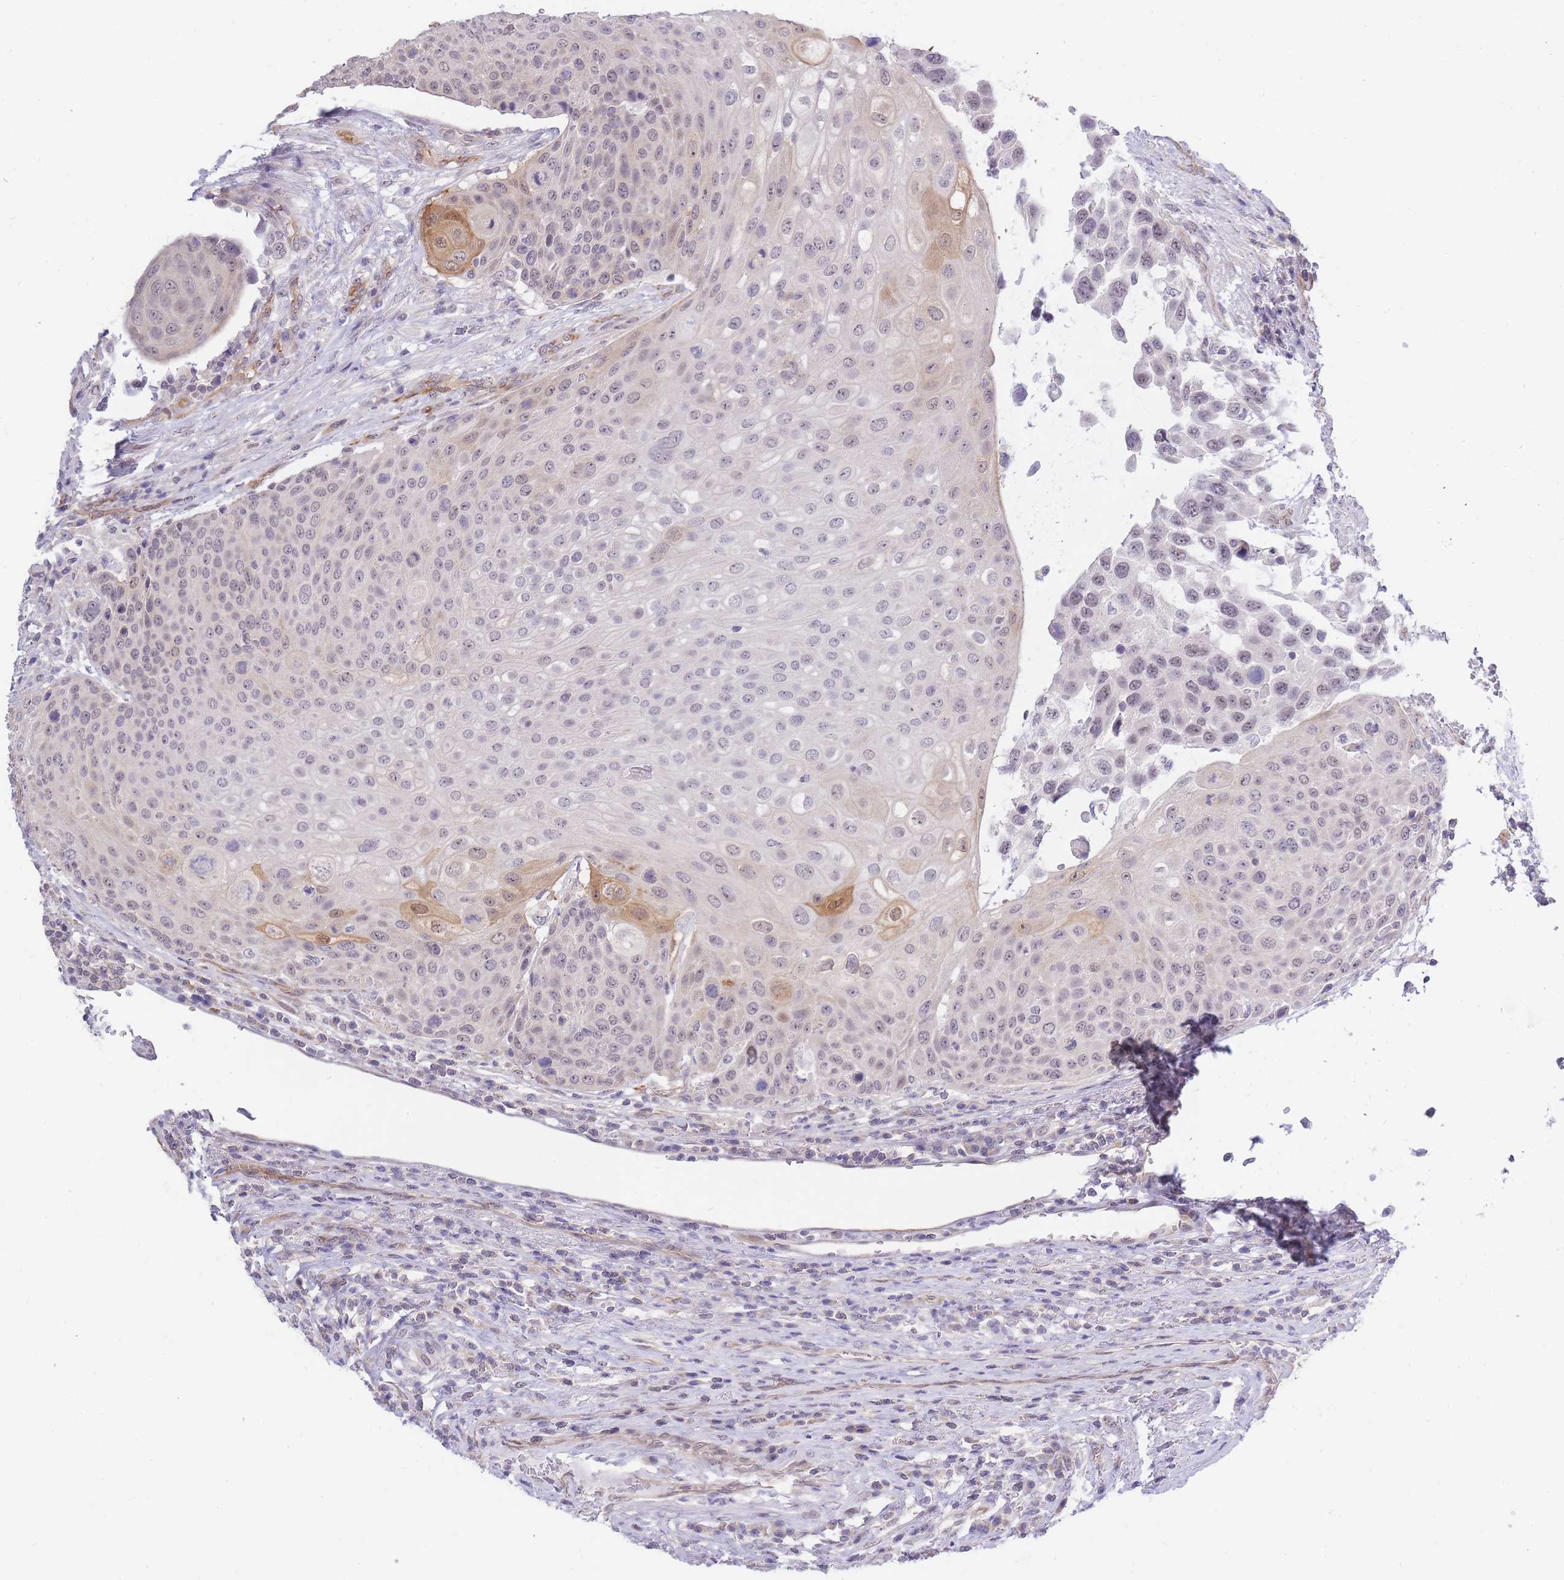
{"staining": {"intensity": "moderate", "quantity": "<25%", "location": "cytoplasmic/membranous,nuclear"}, "tissue": "urothelial cancer", "cell_type": "Tumor cells", "image_type": "cancer", "snomed": [{"axis": "morphology", "description": "Urothelial carcinoma, High grade"}, {"axis": "topography", "description": "Urinary bladder"}], "caption": "Immunohistochemistry (IHC) (DAB) staining of human urothelial cancer exhibits moderate cytoplasmic/membranous and nuclear protein positivity in about <25% of tumor cells.", "gene": "C19orf25", "patient": {"sex": "female", "age": 70}}